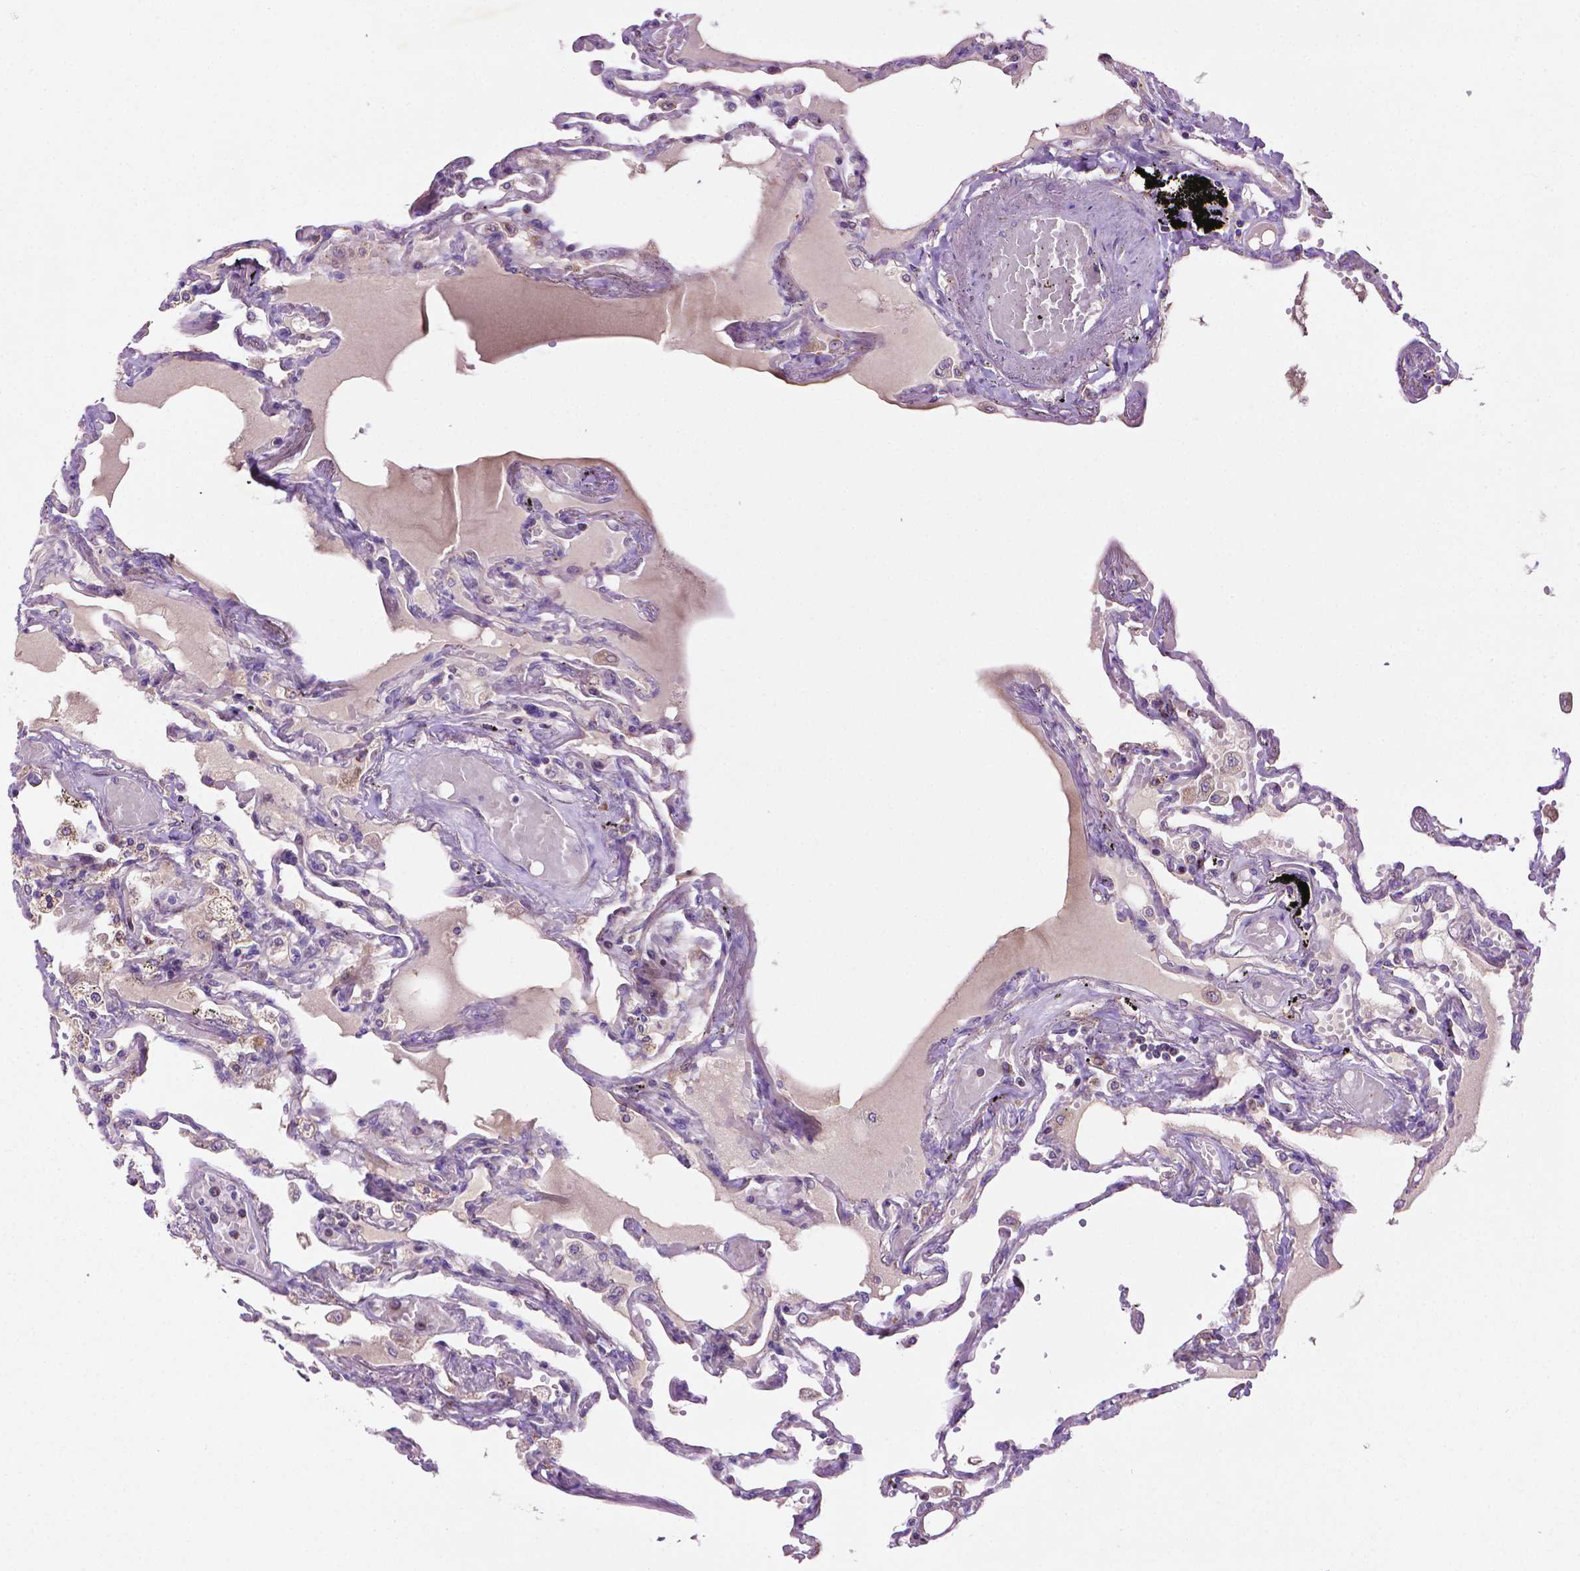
{"staining": {"intensity": "strong", "quantity": "25%-75%", "location": "cytoplasmic/membranous"}, "tissue": "lung", "cell_type": "Alveolar cells", "image_type": "normal", "snomed": [{"axis": "morphology", "description": "Normal tissue, NOS"}, {"axis": "morphology", "description": "Adenocarcinoma, NOS"}, {"axis": "topography", "description": "Cartilage tissue"}, {"axis": "topography", "description": "Lung"}], "caption": "Benign lung shows strong cytoplasmic/membranous staining in about 25%-75% of alveolar cells.", "gene": "ILVBL", "patient": {"sex": "female", "age": 67}}